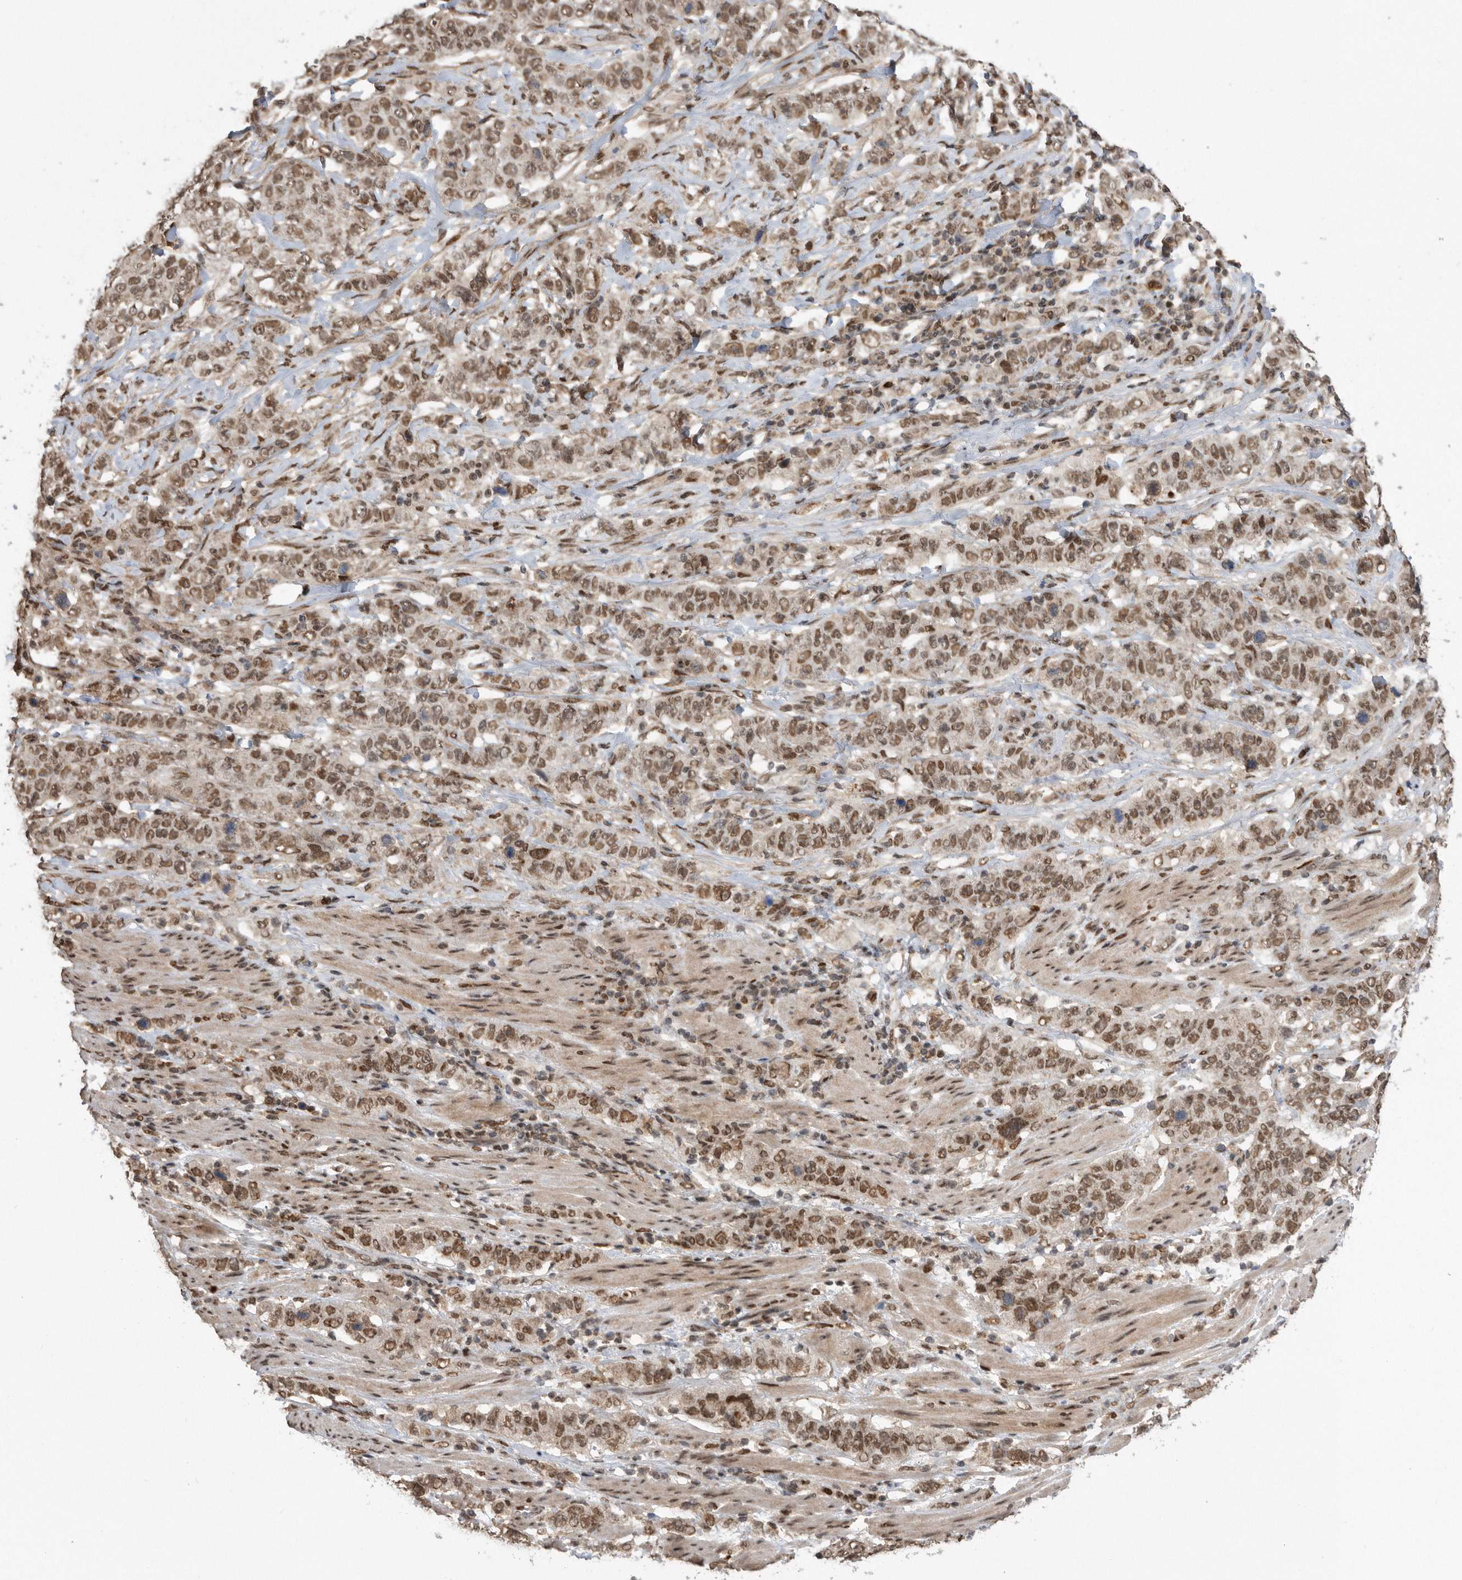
{"staining": {"intensity": "moderate", "quantity": ">75%", "location": "nuclear"}, "tissue": "stomach cancer", "cell_type": "Tumor cells", "image_type": "cancer", "snomed": [{"axis": "morphology", "description": "Adenocarcinoma, NOS"}, {"axis": "topography", "description": "Stomach"}], "caption": "DAB (3,3'-diaminobenzidine) immunohistochemical staining of human stomach cancer (adenocarcinoma) shows moderate nuclear protein staining in about >75% of tumor cells. The staining is performed using DAB (3,3'-diaminobenzidine) brown chromogen to label protein expression. The nuclei are counter-stained blue using hematoxylin.", "gene": "TDRD3", "patient": {"sex": "male", "age": 48}}